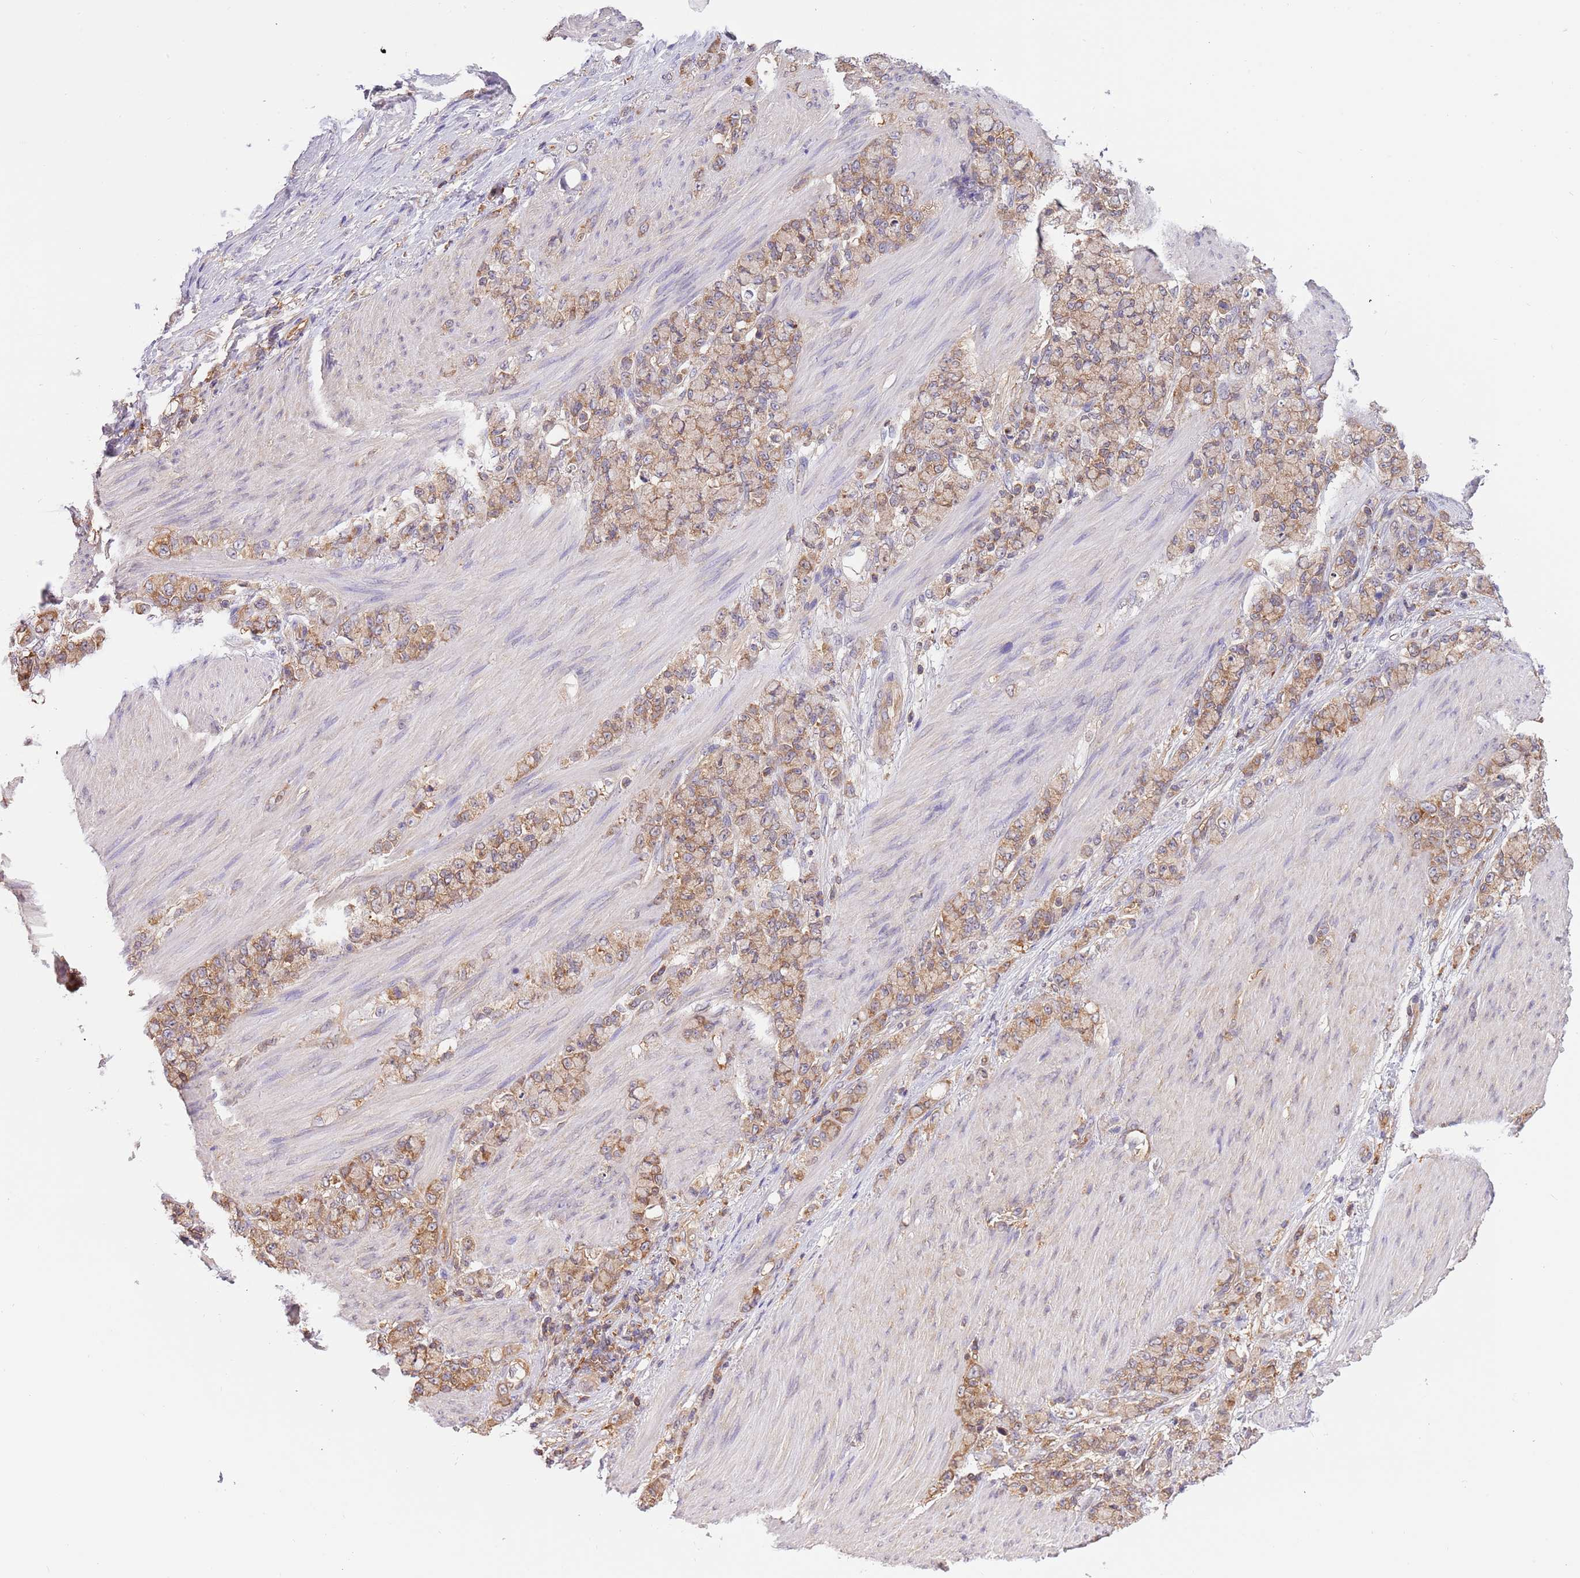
{"staining": {"intensity": "moderate", "quantity": ">75%", "location": "cytoplasmic/membranous"}, "tissue": "stomach cancer", "cell_type": "Tumor cells", "image_type": "cancer", "snomed": [{"axis": "morphology", "description": "Normal tissue, NOS"}, {"axis": "morphology", "description": "Adenocarcinoma, NOS"}, {"axis": "topography", "description": "Stomach"}], "caption": "A brown stain labels moderate cytoplasmic/membranous positivity of a protein in adenocarcinoma (stomach) tumor cells.", "gene": "STIP1", "patient": {"sex": "female", "age": 79}}